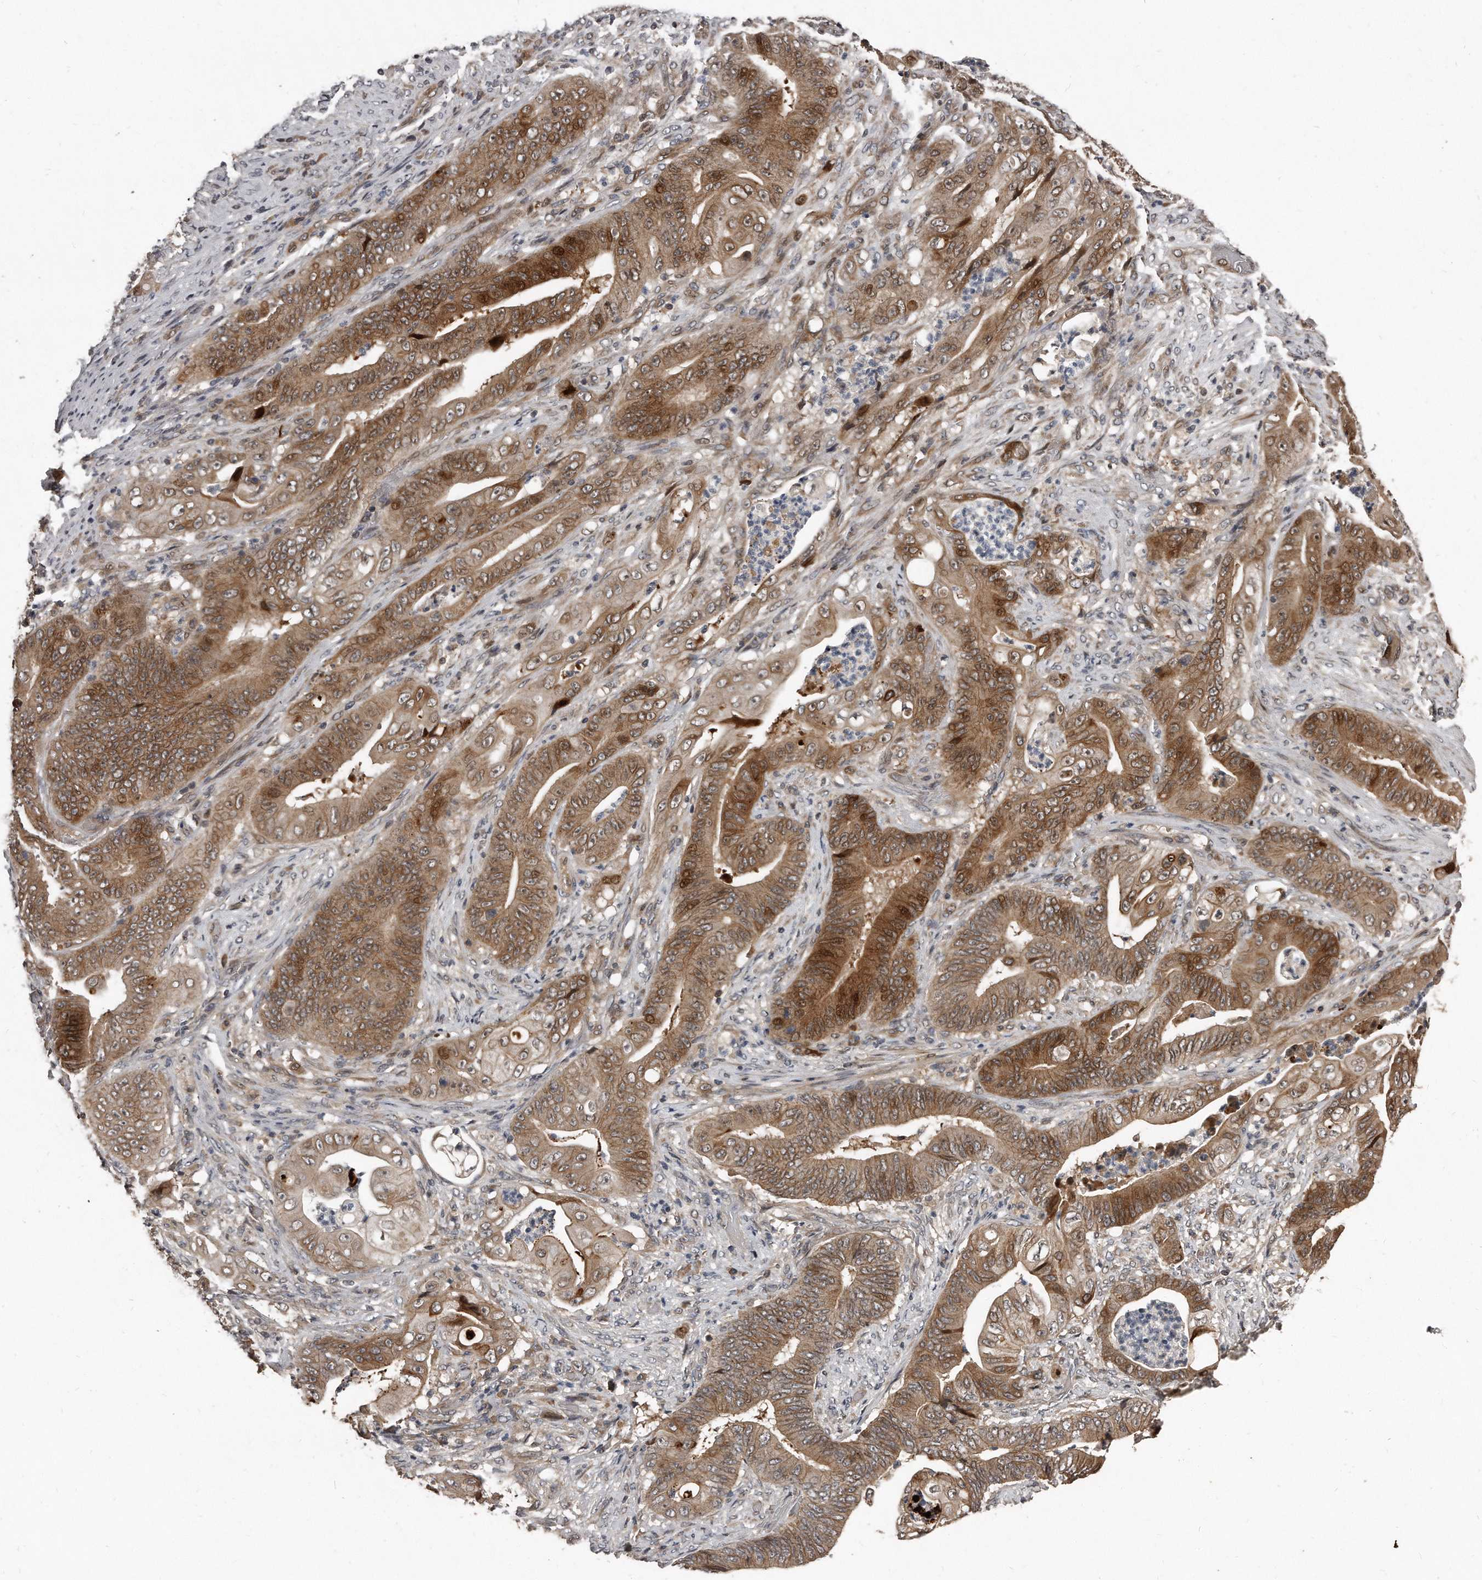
{"staining": {"intensity": "moderate", "quantity": ">75%", "location": "cytoplasmic/membranous,nuclear"}, "tissue": "stomach cancer", "cell_type": "Tumor cells", "image_type": "cancer", "snomed": [{"axis": "morphology", "description": "Adenocarcinoma, NOS"}, {"axis": "topography", "description": "Stomach"}], "caption": "Immunohistochemistry photomicrograph of neoplastic tissue: stomach cancer (adenocarcinoma) stained using immunohistochemistry (IHC) reveals medium levels of moderate protein expression localized specifically in the cytoplasmic/membranous and nuclear of tumor cells, appearing as a cytoplasmic/membranous and nuclear brown color.", "gene": "GCH1", "patient": {"sex": "female", "age": 73}}